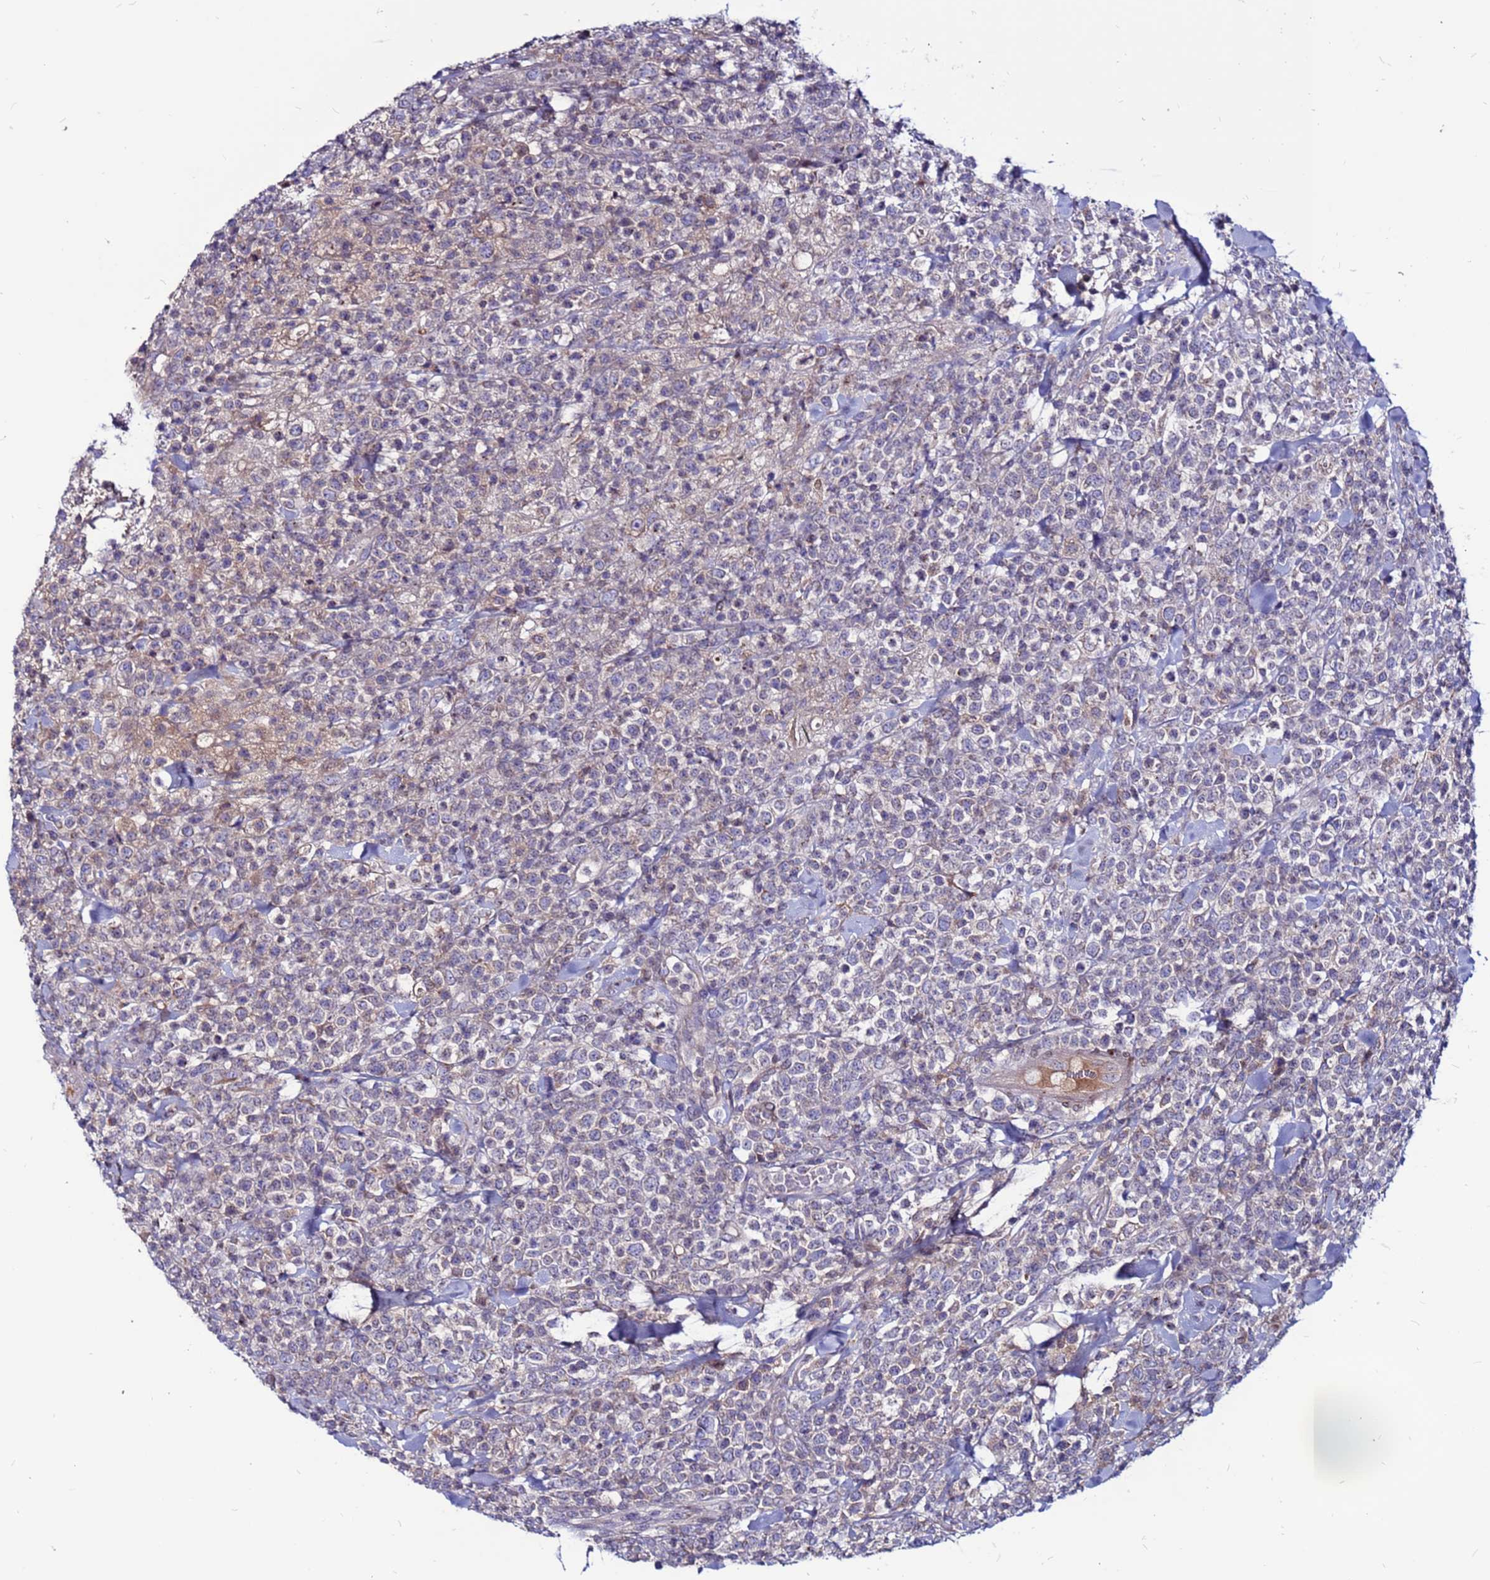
{"staining": {"intensity": "negative", "quantity": "none", "location": "none"}, "tissue": "lymphoma", "cell_type": "Tumor cells", "image_type": "cancer", "snomed": [{"axis": "morphology", "description": "Malignant lymphoma, non-Hodgkin's type, High grade"}, {"axis": "topography", "description": "Colon"}], "caption": "A photomicrograph of lymphoma stained for a protein reveals no brown staining in tumor cells. The staining is performed using DAB (3,3'-diaminobenzidine) brown chromogen with nuclei counter-stained in using hematoxylin.", "gene": "CCDC71", "patient": {"sex": "female", "age": 53}}